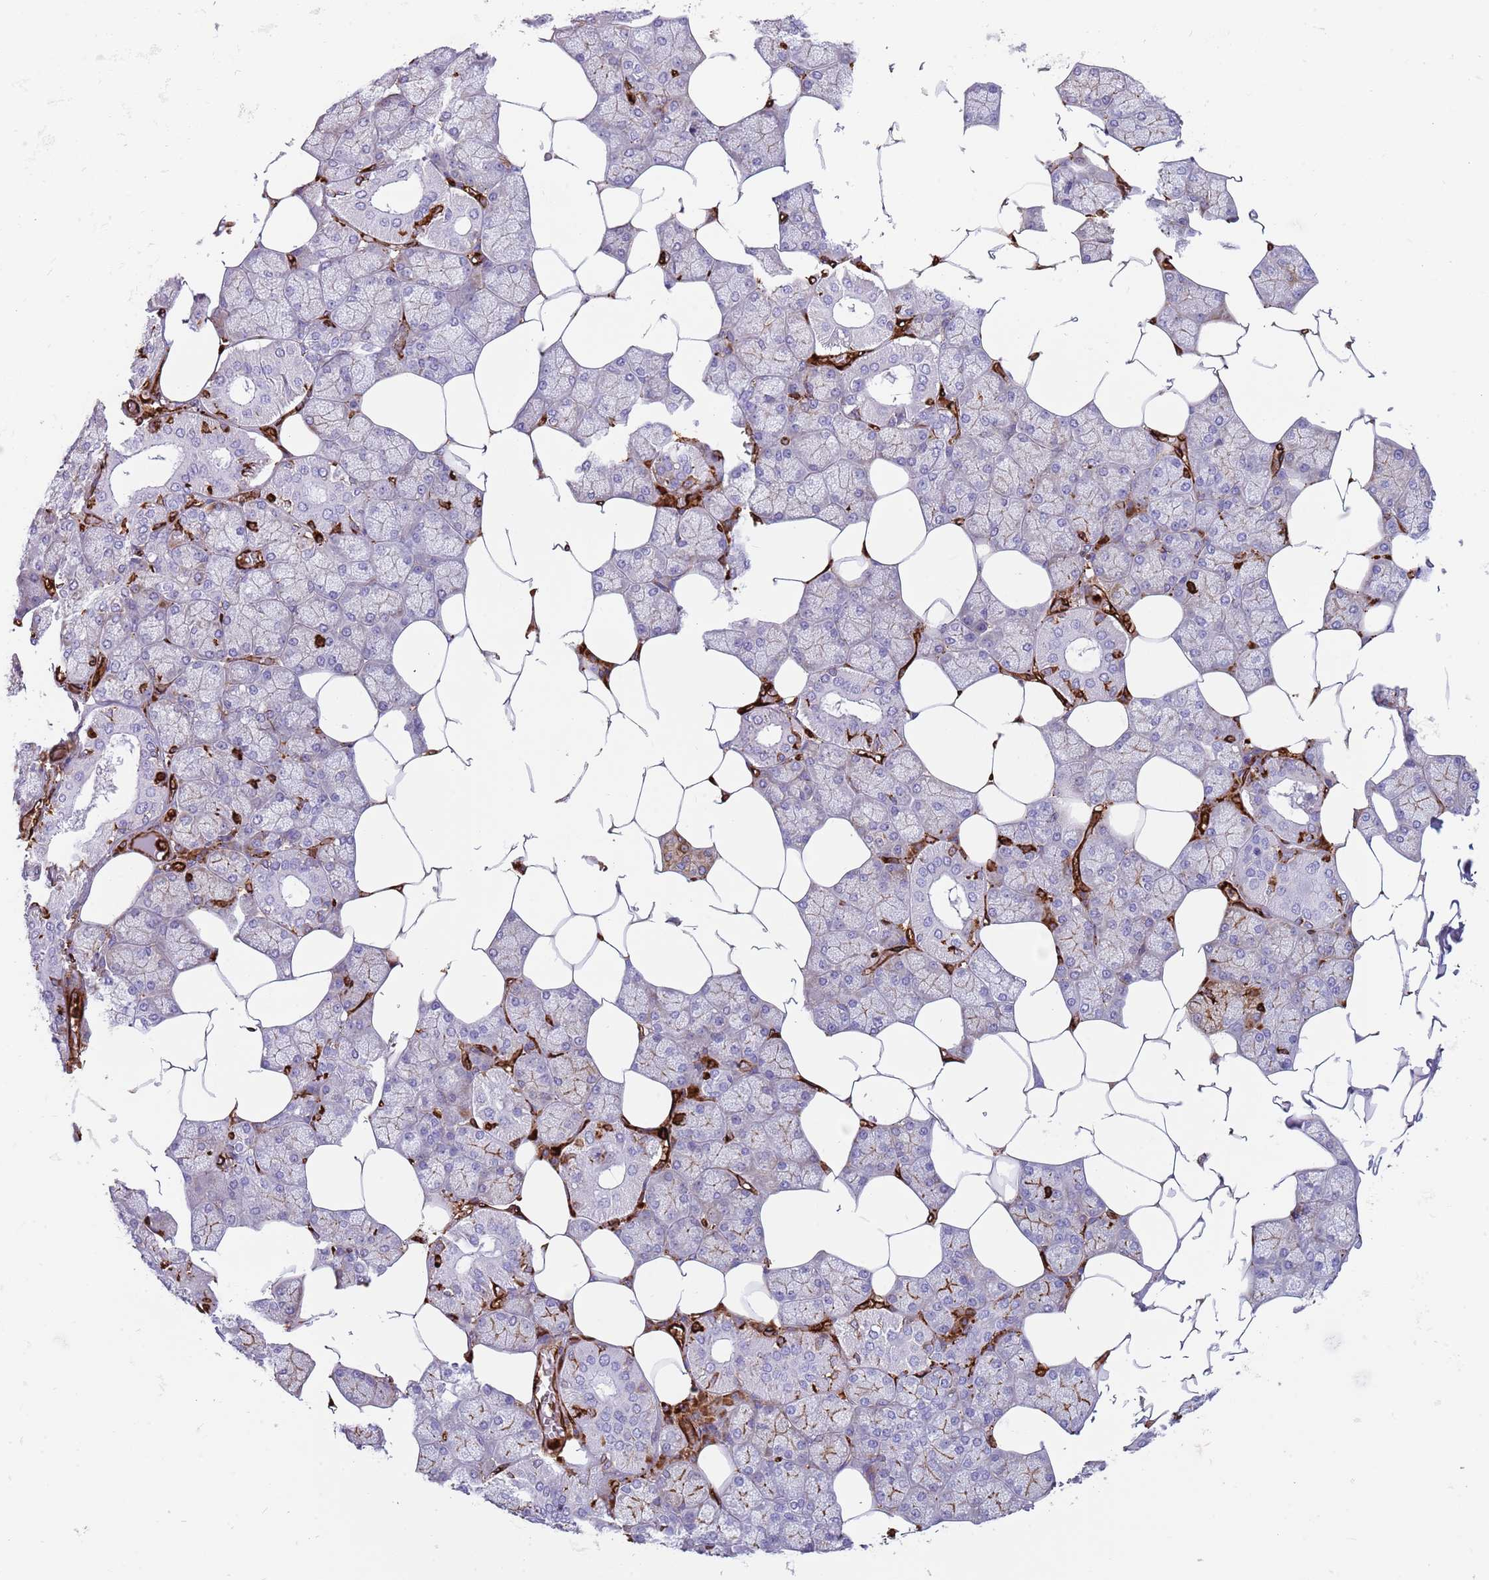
{"staining": {"intensity": "strong", "quantity": "25%-75%", "location": "cytoplasmic/membranous"}, "tissue": "salivary gland", "cell_type": "Glandular cells", "image_type": "normal", "snomed": [{"axis": "morphology", "description": "Normal tissue, NOS"}, {"axis": "topography", "description": "Salivary gland"}], "caption": "A micrograph of salivary gland stained for a protein demonstrates strong cytoplasmic/membranous brown staining in glandular cells. Using DAB (brown) and hematoxylin (blue) stains, captured at high magnification using brightfield microscopy.", "gene": "KBTBD6", "patient": {"sex": "male", "age": 62}}